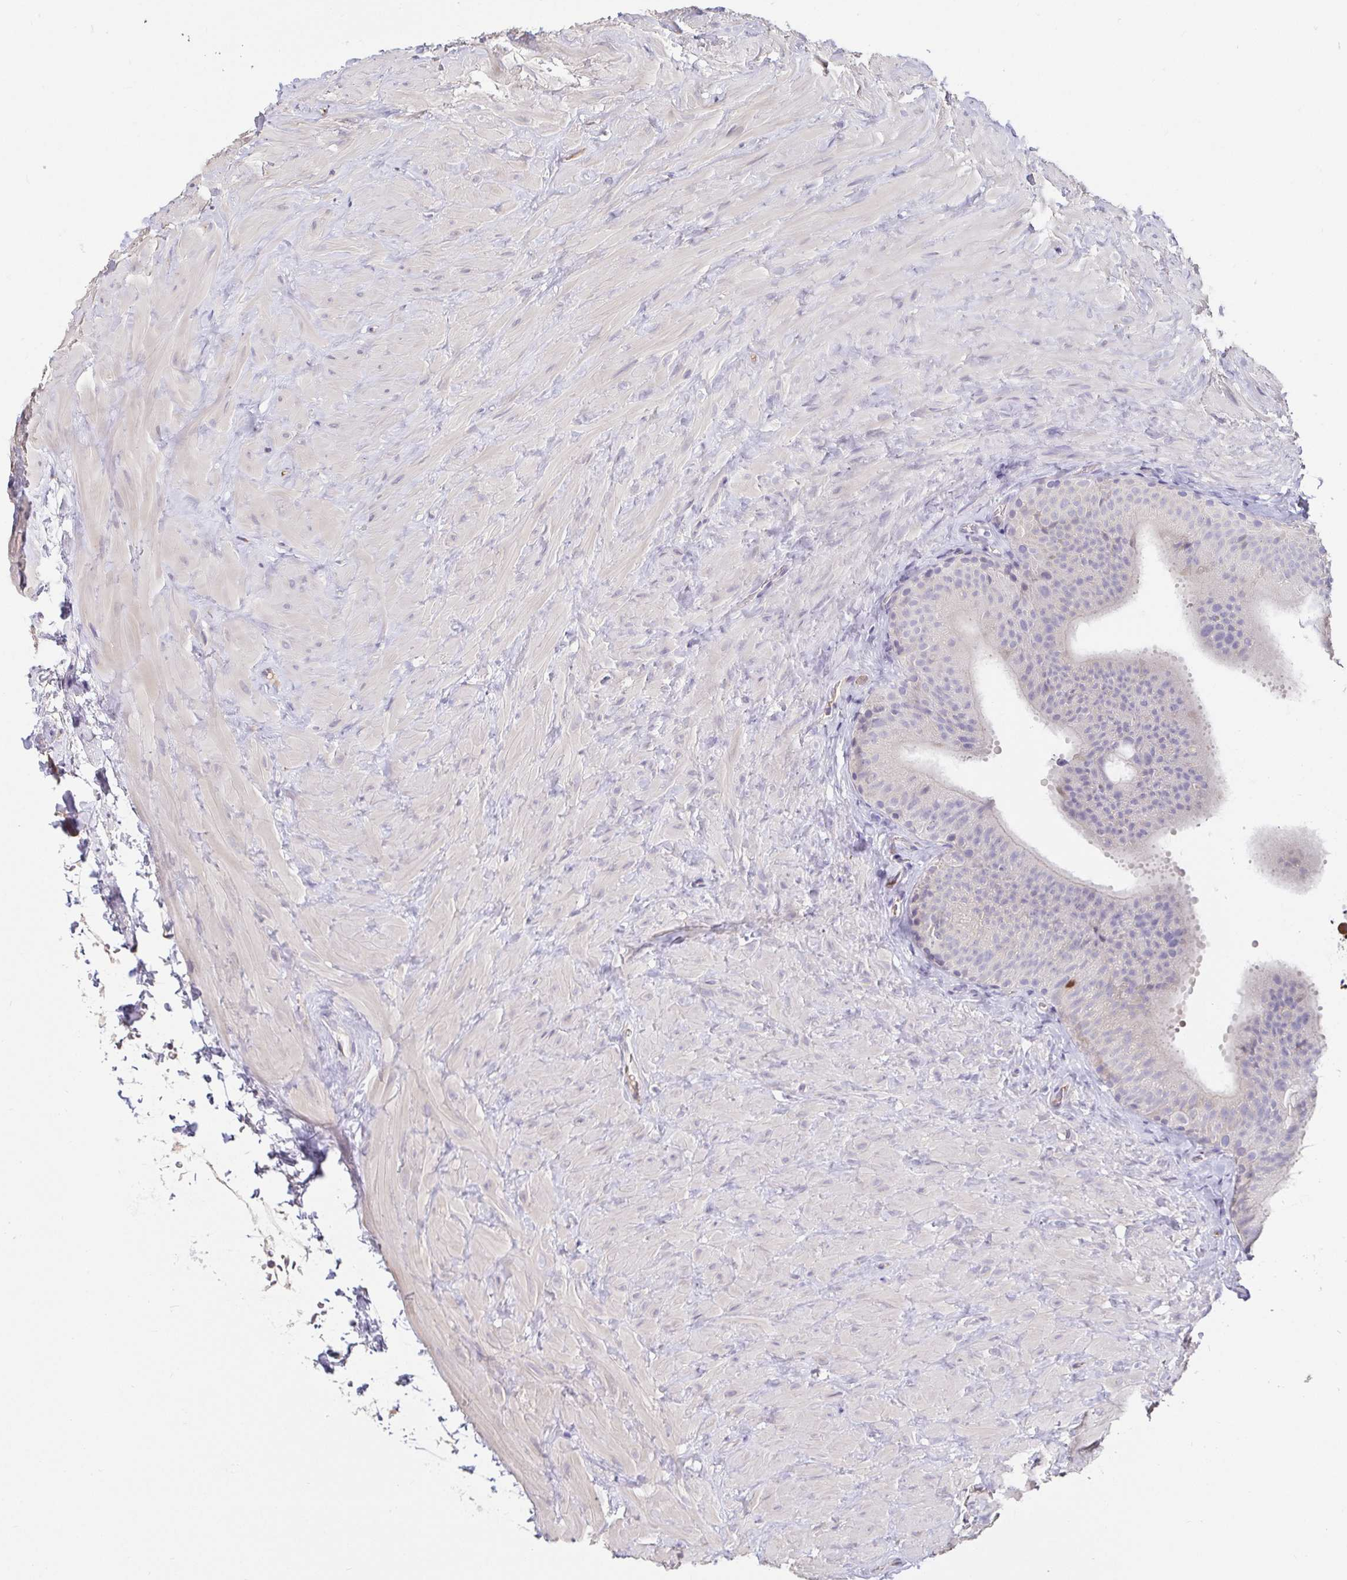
{"staining": {"intensity": "negative", "quantity": "none", "location": "none"}, "tissue": "epididymis", "cell_type": "Glandular cells", "image_type": "normal", "snomed": [{"axis": "morphology", "description": "Normal tissue, NOS"}, {"axis": "topography", "description": "Epididymis, spermatic cord, NOS"}, {"axis": "topography", "description": "Epididymis"}], "caption": "The photomicrograph exhibits no staining of glandular cells in normal epididymis.", "gene": "ANLN", "patient": {"sex": "male", "age": 31}}